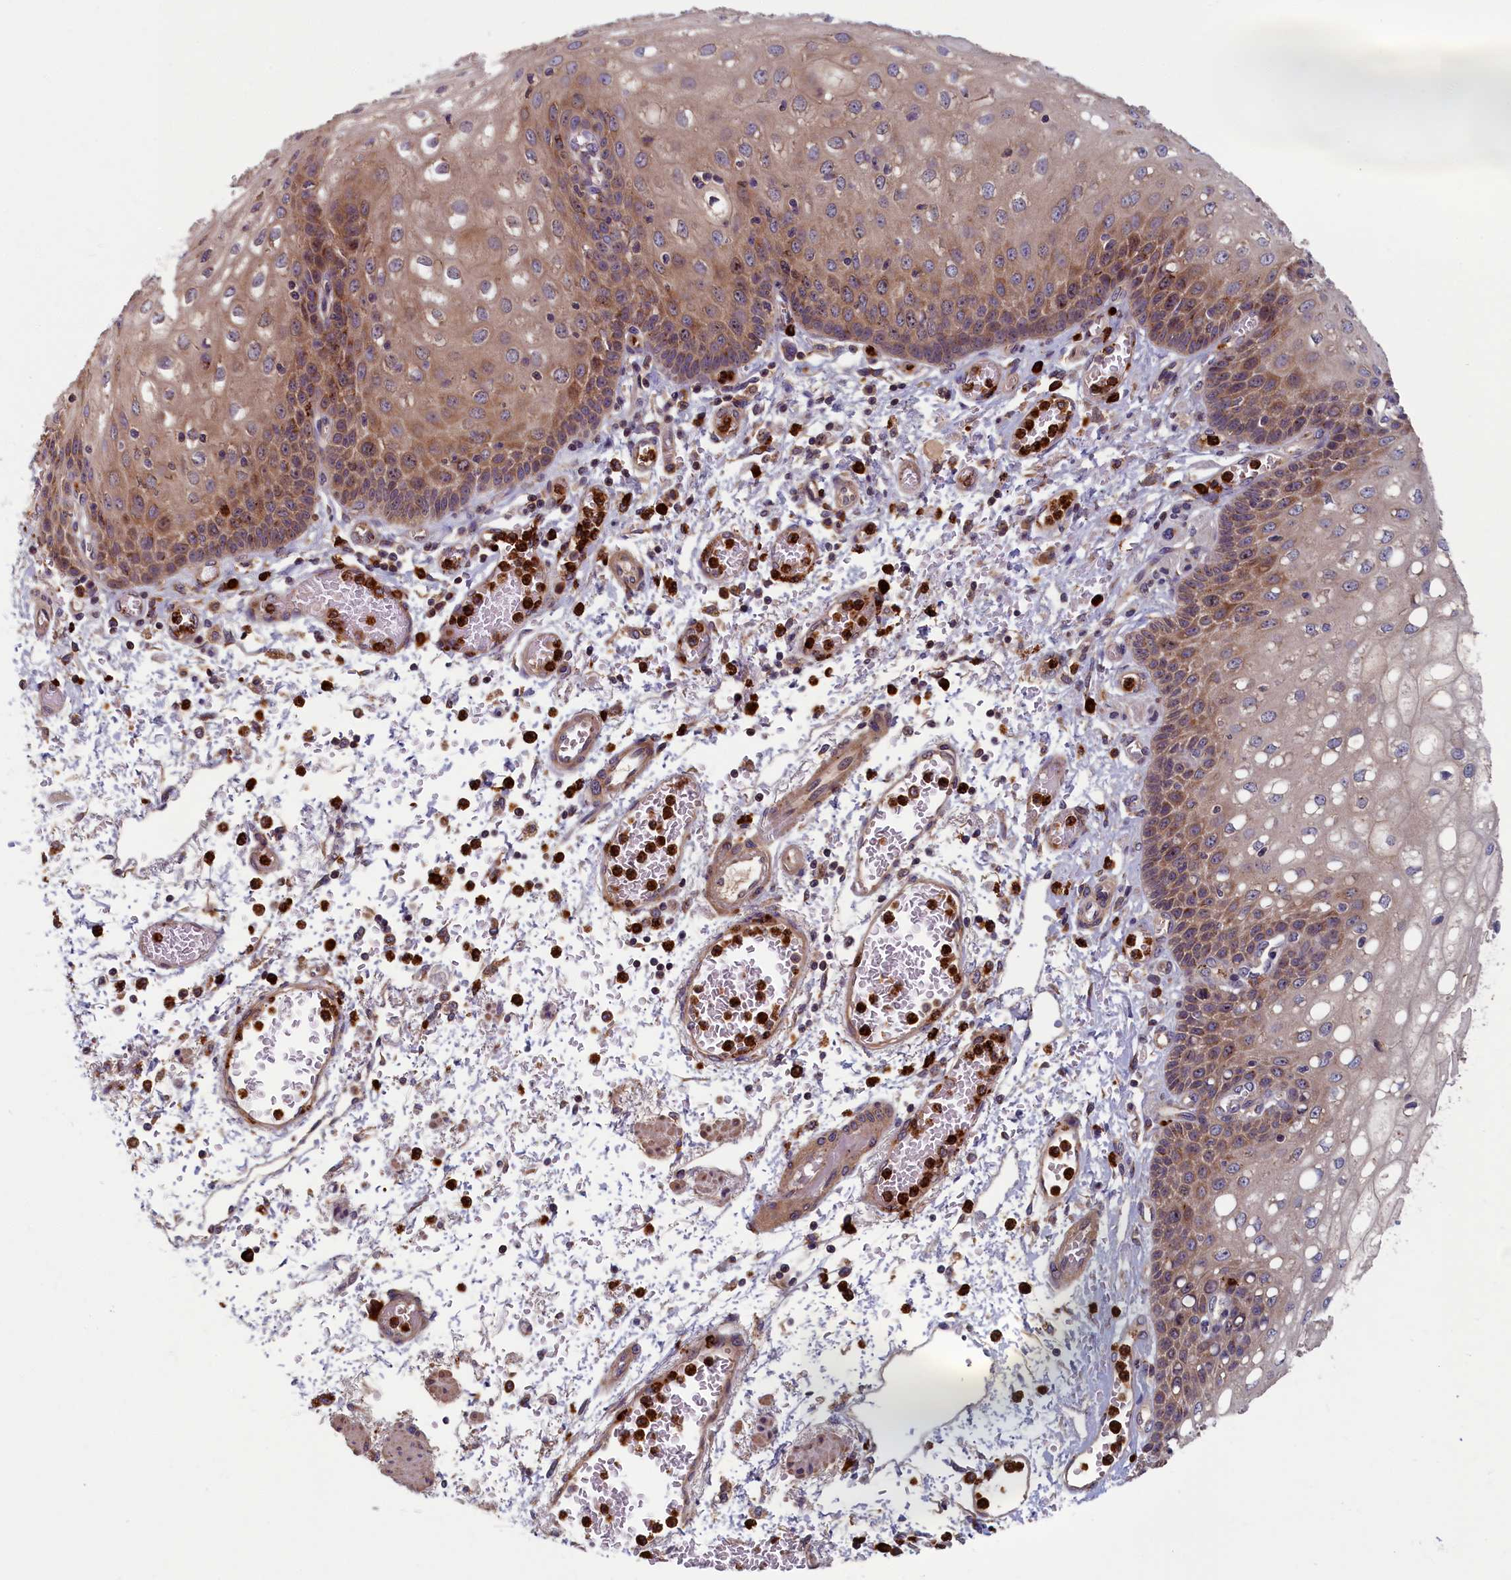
{"staining": {"intensity": "moderate", "quantity": ">75%", "location": "cytoplasmic/membranous"}, "tissue": "esophagus", "cell_type": "Squamous epithelial cells", "image_type": "normal", "snomed": [{"axis": "morphology", "description": "Normal tissue, NOS"}, {"axis": "topography", "description": "Esophagus"}], "caption": "Human esophagus stained for a protein (brown) shows moderate cytoplasmic/membranous positive positivity in approximately >75% of squamous epithelial cells.", "gene": "TNK2", "patient": {"sex": "male", "age": 81}}